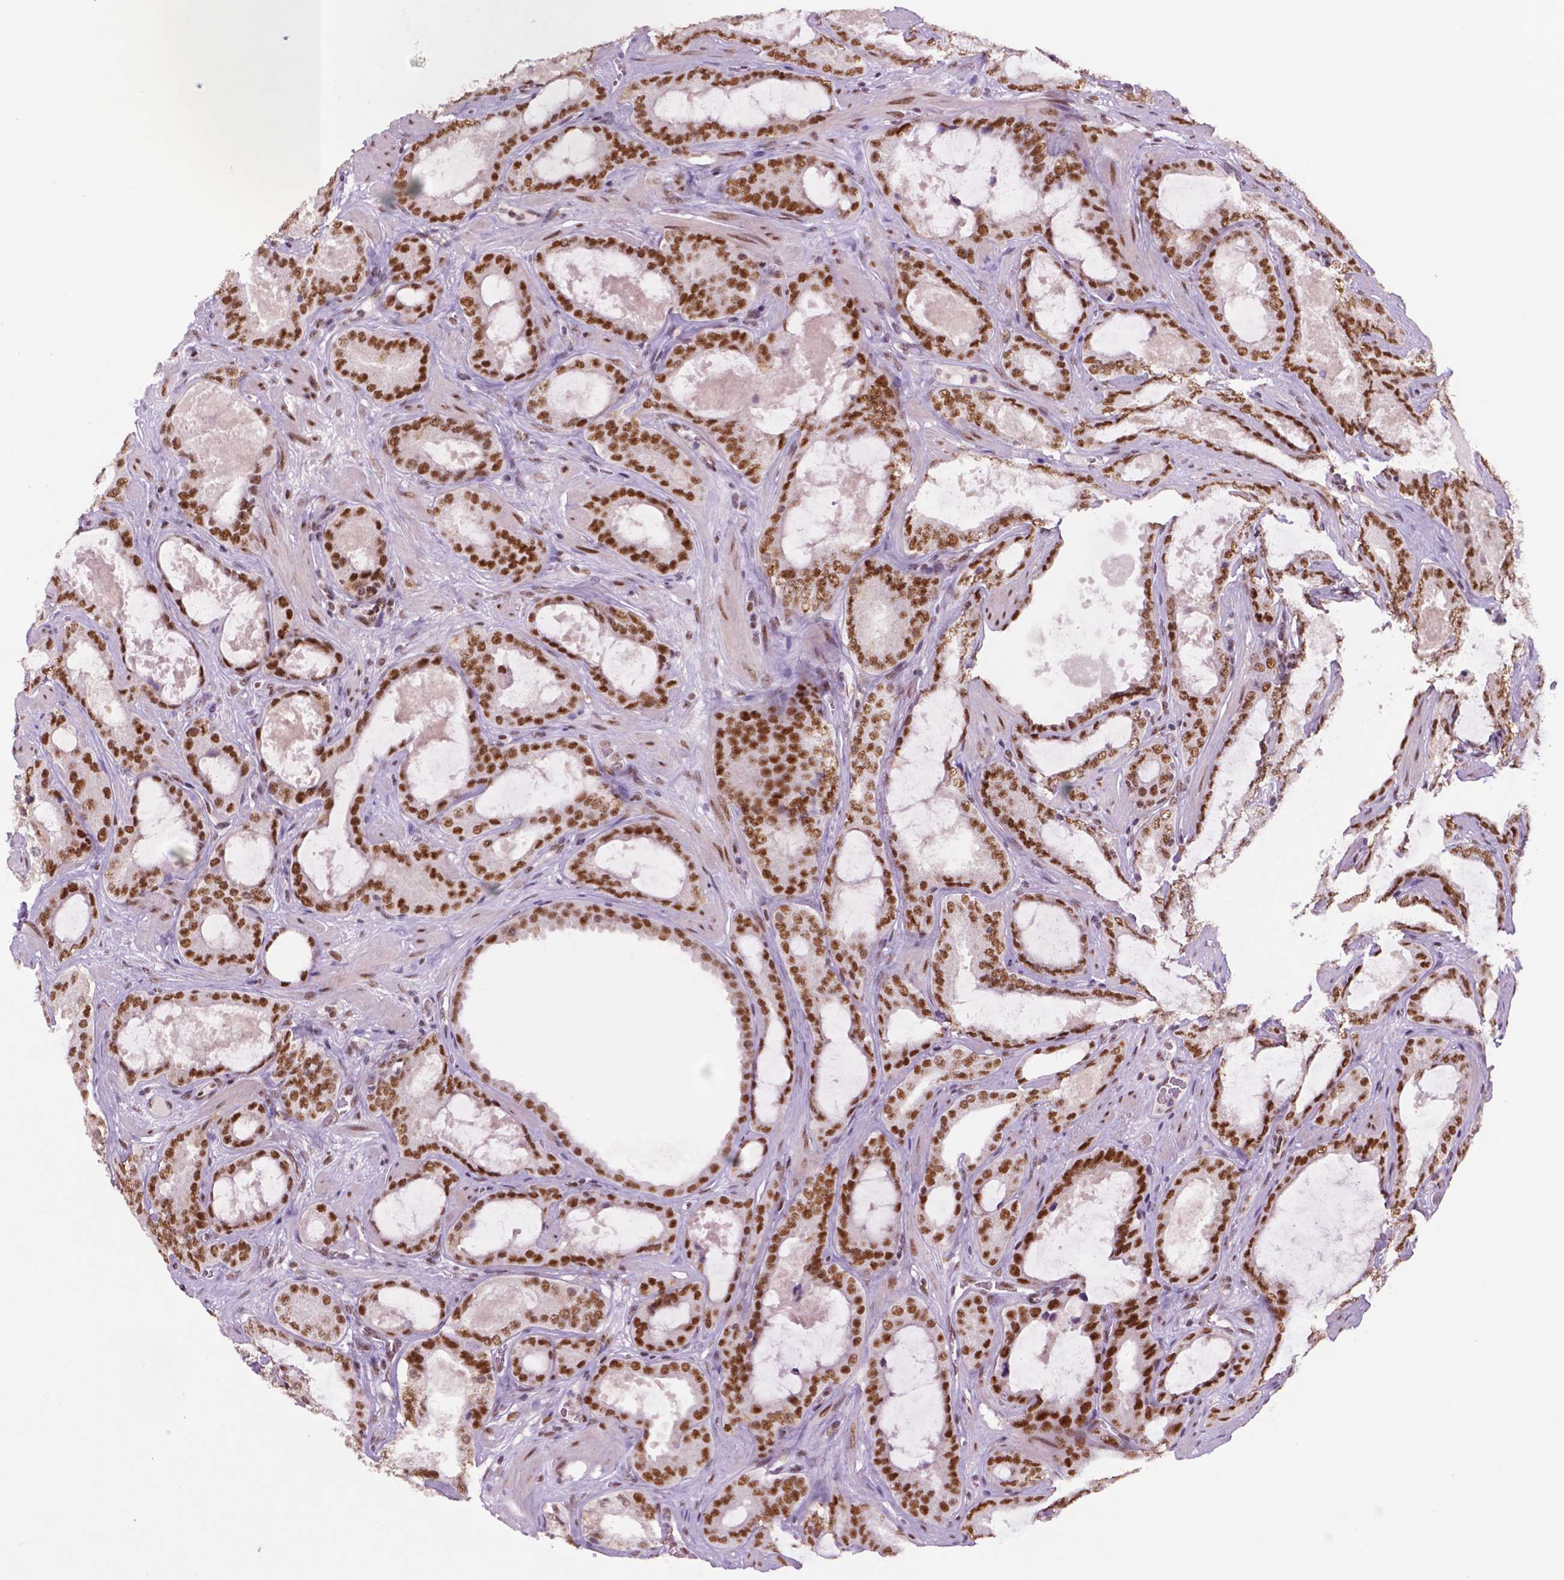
{"staining": {"intensity": "weak", "quantity": ">75%", "location": "nuclear"}, "tissue": "prostate cancer", "cell_type": "Tumor cells", "image_type": "cancer", "snomed": [{"axis": "morphology", "description": "Adenocarcinoma, High grade"}, {"axis": "topography", "description": "Prostate"}], "caption": "This image reveals IHC staining of human adenocarcinoma (high-grade) (prostate), with low weak nuclear expression in approximately >75% of tumor cells.", "gene": "MLH1", "patient": {"sex": "male", "age": 63}}